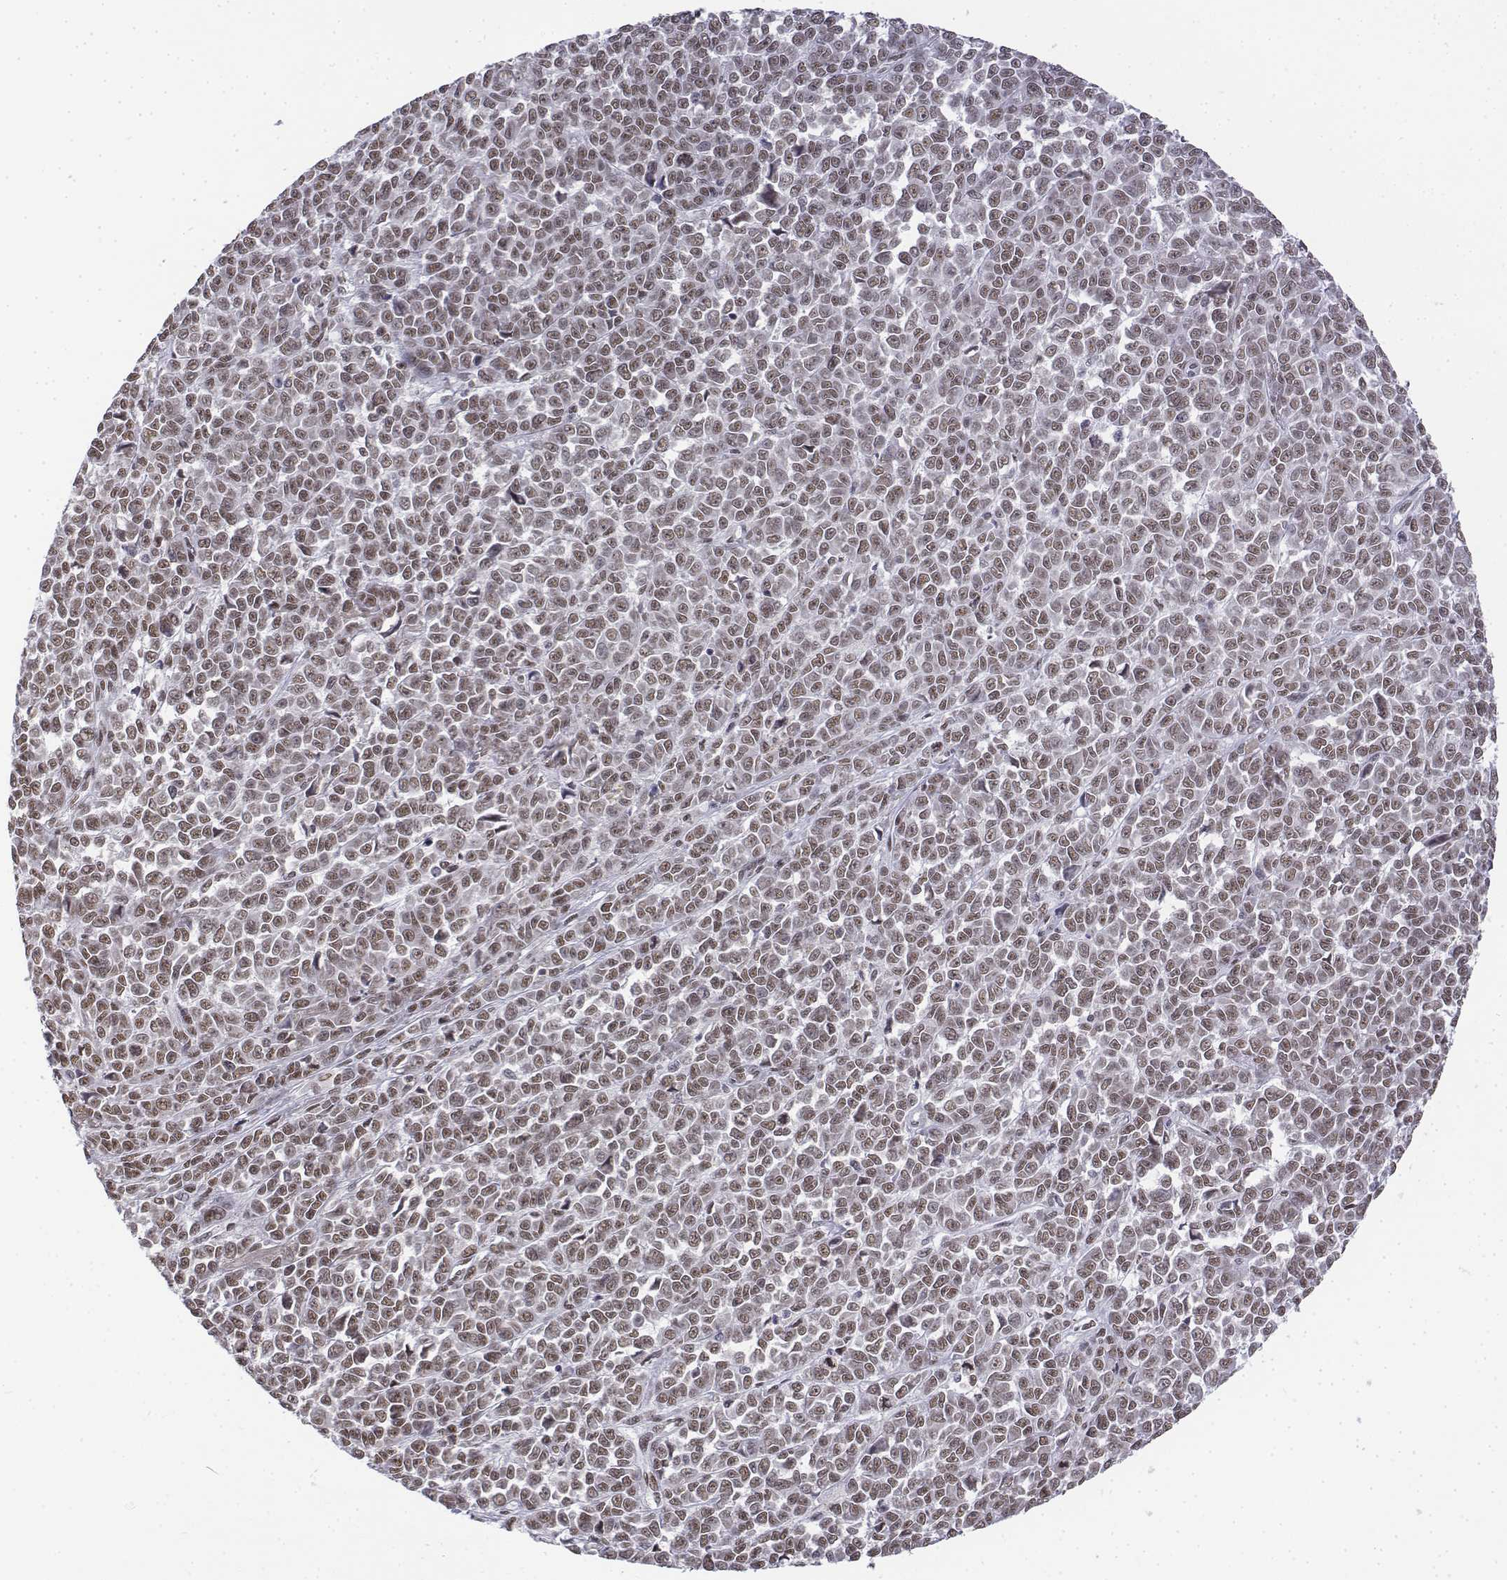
{"staining": {"intensity": "weak", "quantity": ">75%", "location": "nuclear"}, "tissue": "melanoma", "cell_type": "Tumor cells", "image_type": "cancer", "snomed": [{"axis": "morphology", "description": "Malignant melanoma, NOS"}, {"axis": "topography", "description": "Skin"}], "caption": "The immunohistochemical stain highlights weak nuclear expression in tumor cells of melanoma tissue.", "gene": "SETD1A", "patient": {"sex": "female", "age": 95}}